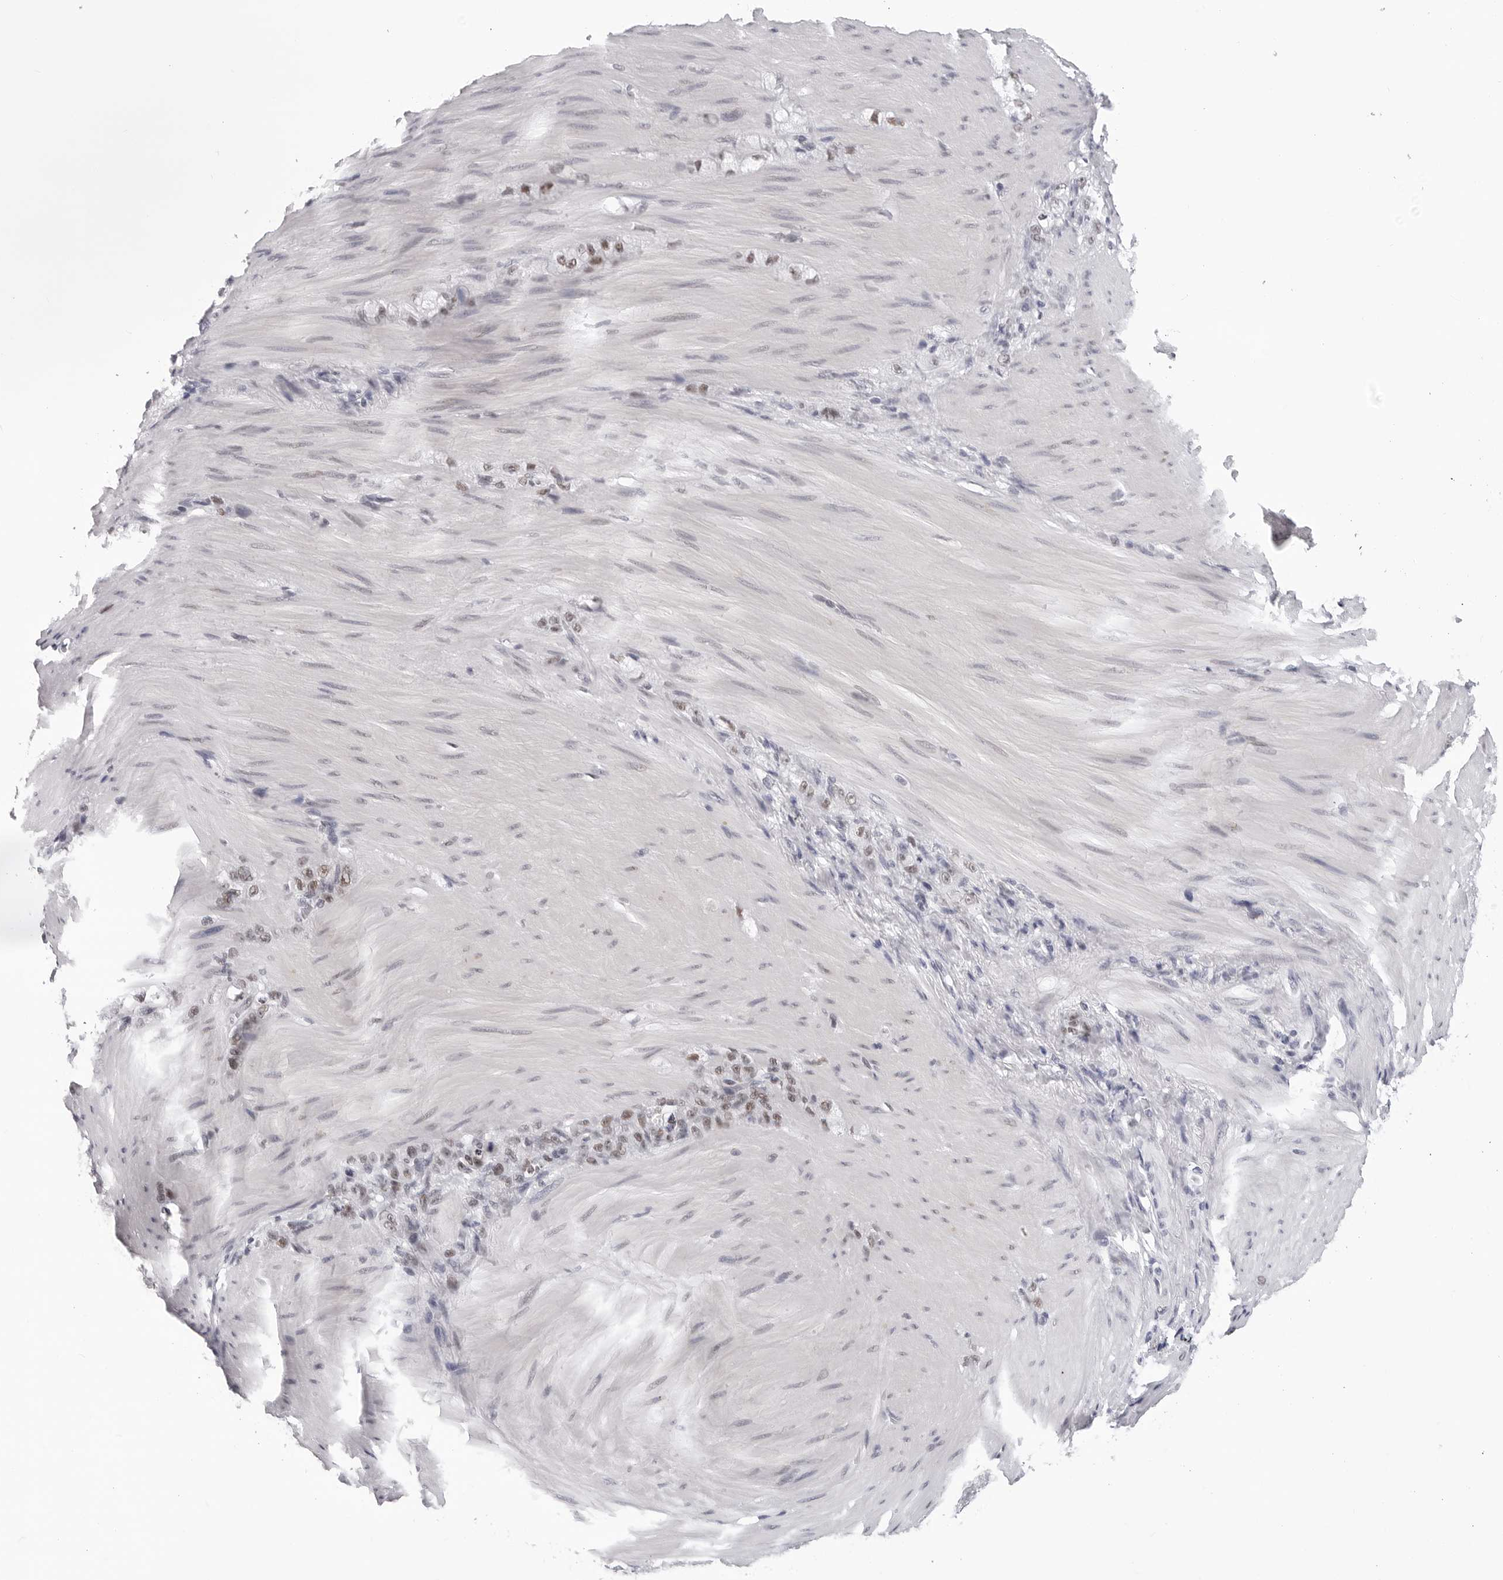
{"staining": {"intensity": "weak", "quantity": ">75%", "location": "nuclear"}, "tissue": "stomach cancer", "cell_type": "Tumor cells", "image_type": "cancer", "snomed": [{"axis": "morphology", "description": "Normal tissue, NOS"}, {"axis": "morphology", "description": "Adenocarcinoma, NOS"}, {"axis": "topography", "description": "Stomach"}], "caption": "Immunohistochemistry (IHC) image of stomach adenocarcinoma stained for a protein (brown), which shows low levels of weak nuclear positivity in approximately >75% of tumor cells.", "gene": "SF3B4", "patient": {"sex": "male", "age": 82}}